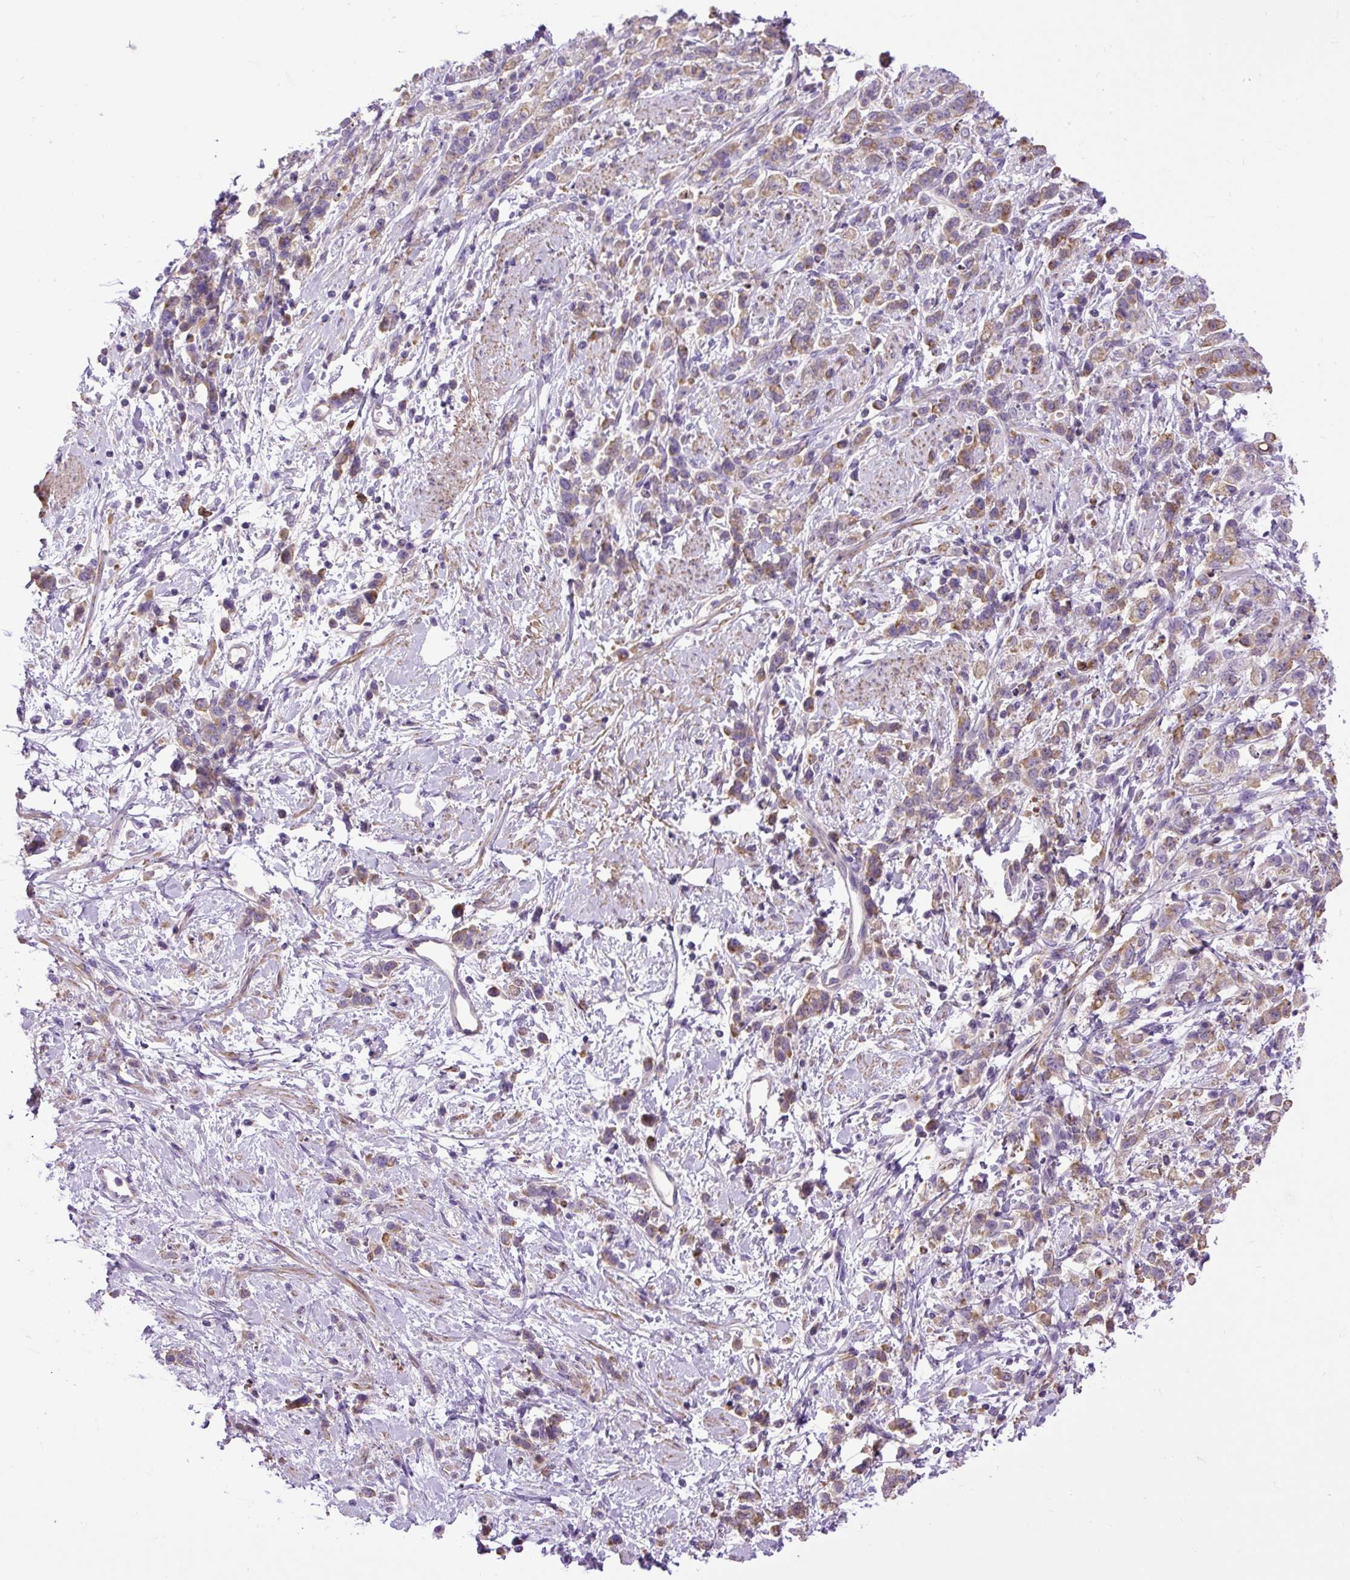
{"staining": {"intensity": "moderate", "quantity": "25%-75%", "location": "cytoplasmic/membranous"}, "tissue": "stomach cancer", "cell_type": "Tumor cells", "image_type": "cancer", "snomed": [{"axis": "morphology", "description": "Adenocarcinoma, NOS"}, {"axis": "topography", "description": "Stomach"}], "caption": "This micrograph displays immunohistochemistry staining of human adenocarcinoma (stomach), with medium moderate cytoplasmic/membranous positivity in about 25%-75% of tumor cells.", "gene": "VWA7", "patient": {"sex": "female", "age": 60}}